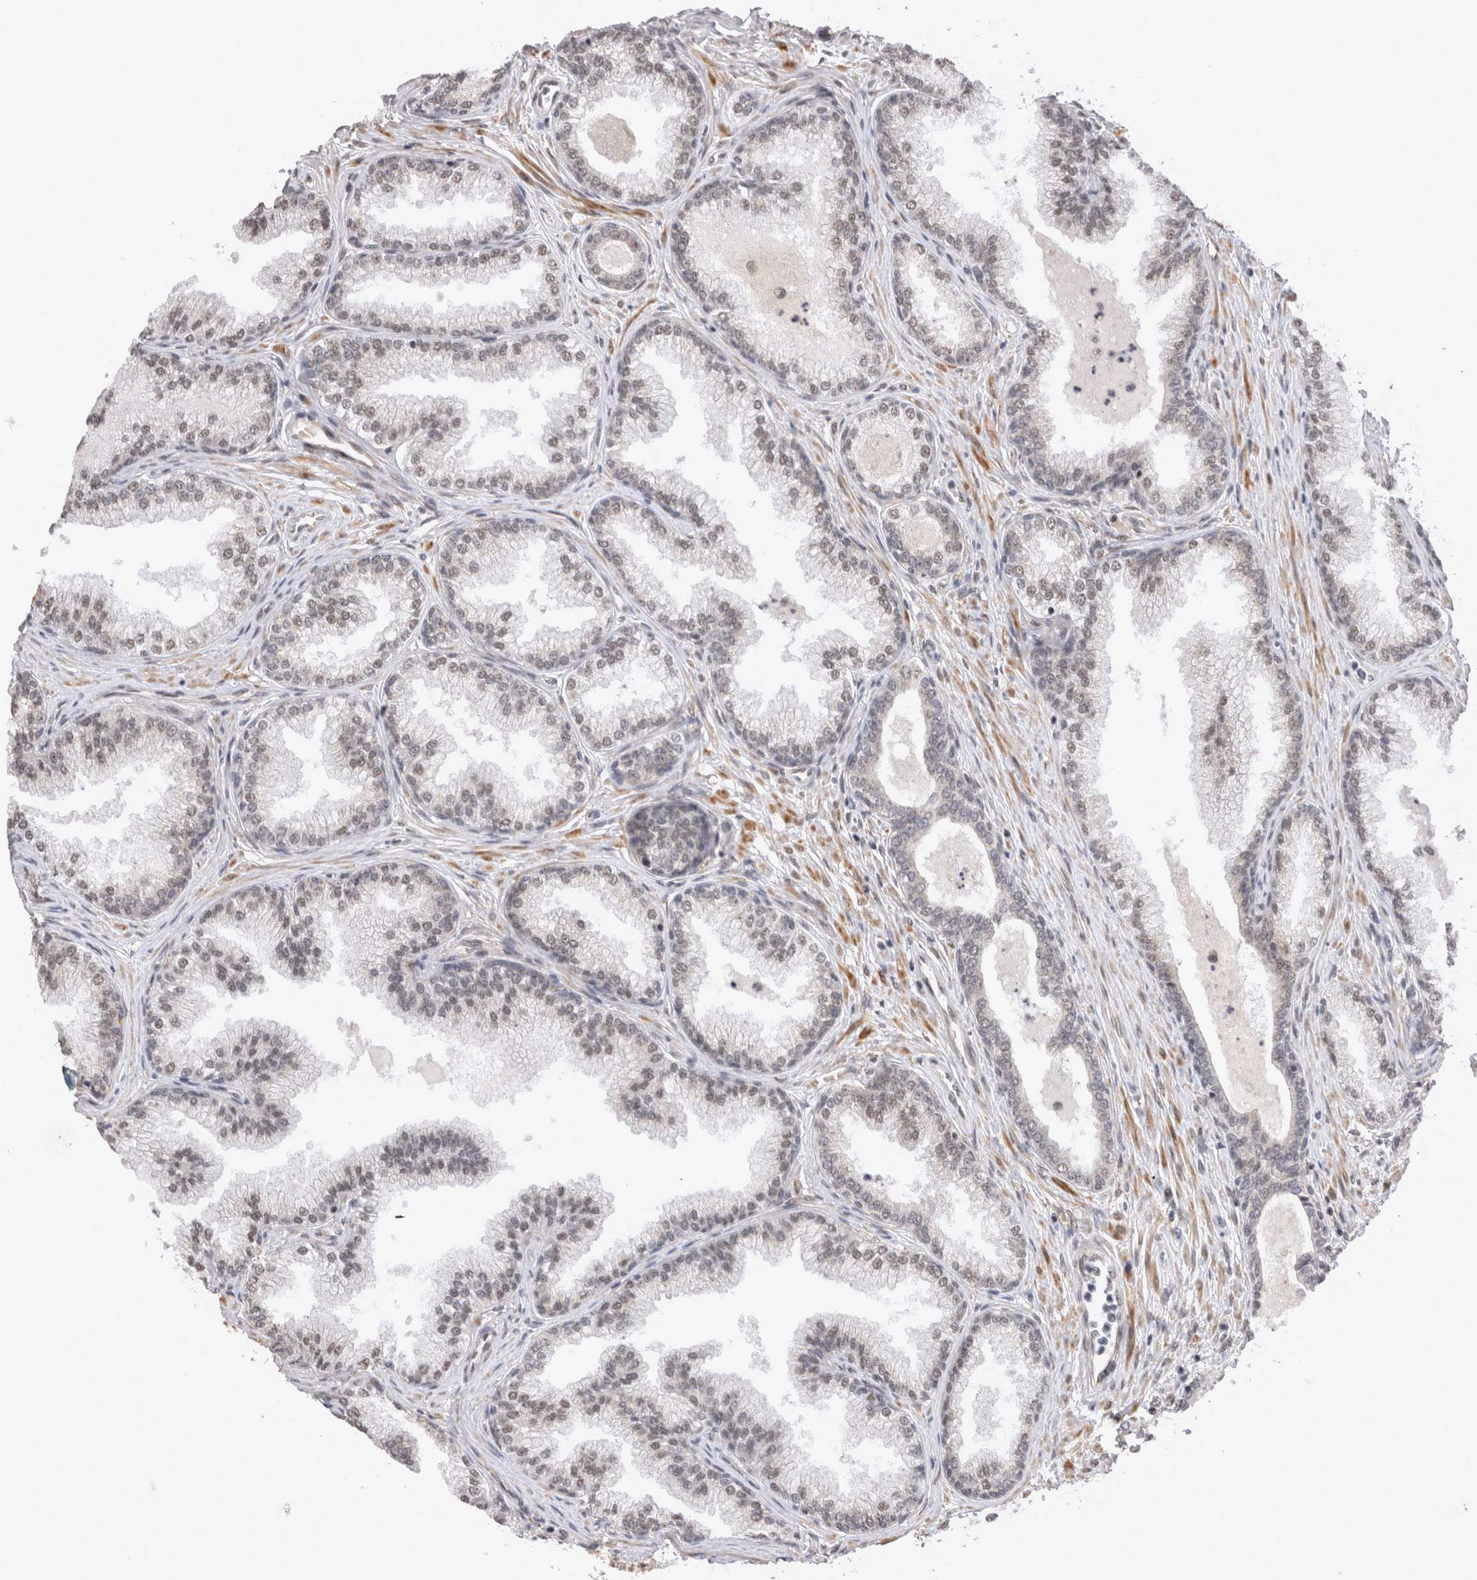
{"staining": {"intensity": "weak", "quantity": "<25%", "location": "nuclear"}, "tissue": "prostate cancer", "cell_type": "Tumor cells", "image_type": "cancer", "snomed": [{"axis": "morphology", "description": "Adenocarcinoma, High grade"}, {"axis": "topography", "description": "Prostate"}], "caption": "There is no significant staining in tumor cells of prostate high-grade adenocarcinoma.", "gene": "TMEM65", "patient": {"sex": "male", "age": 70}}